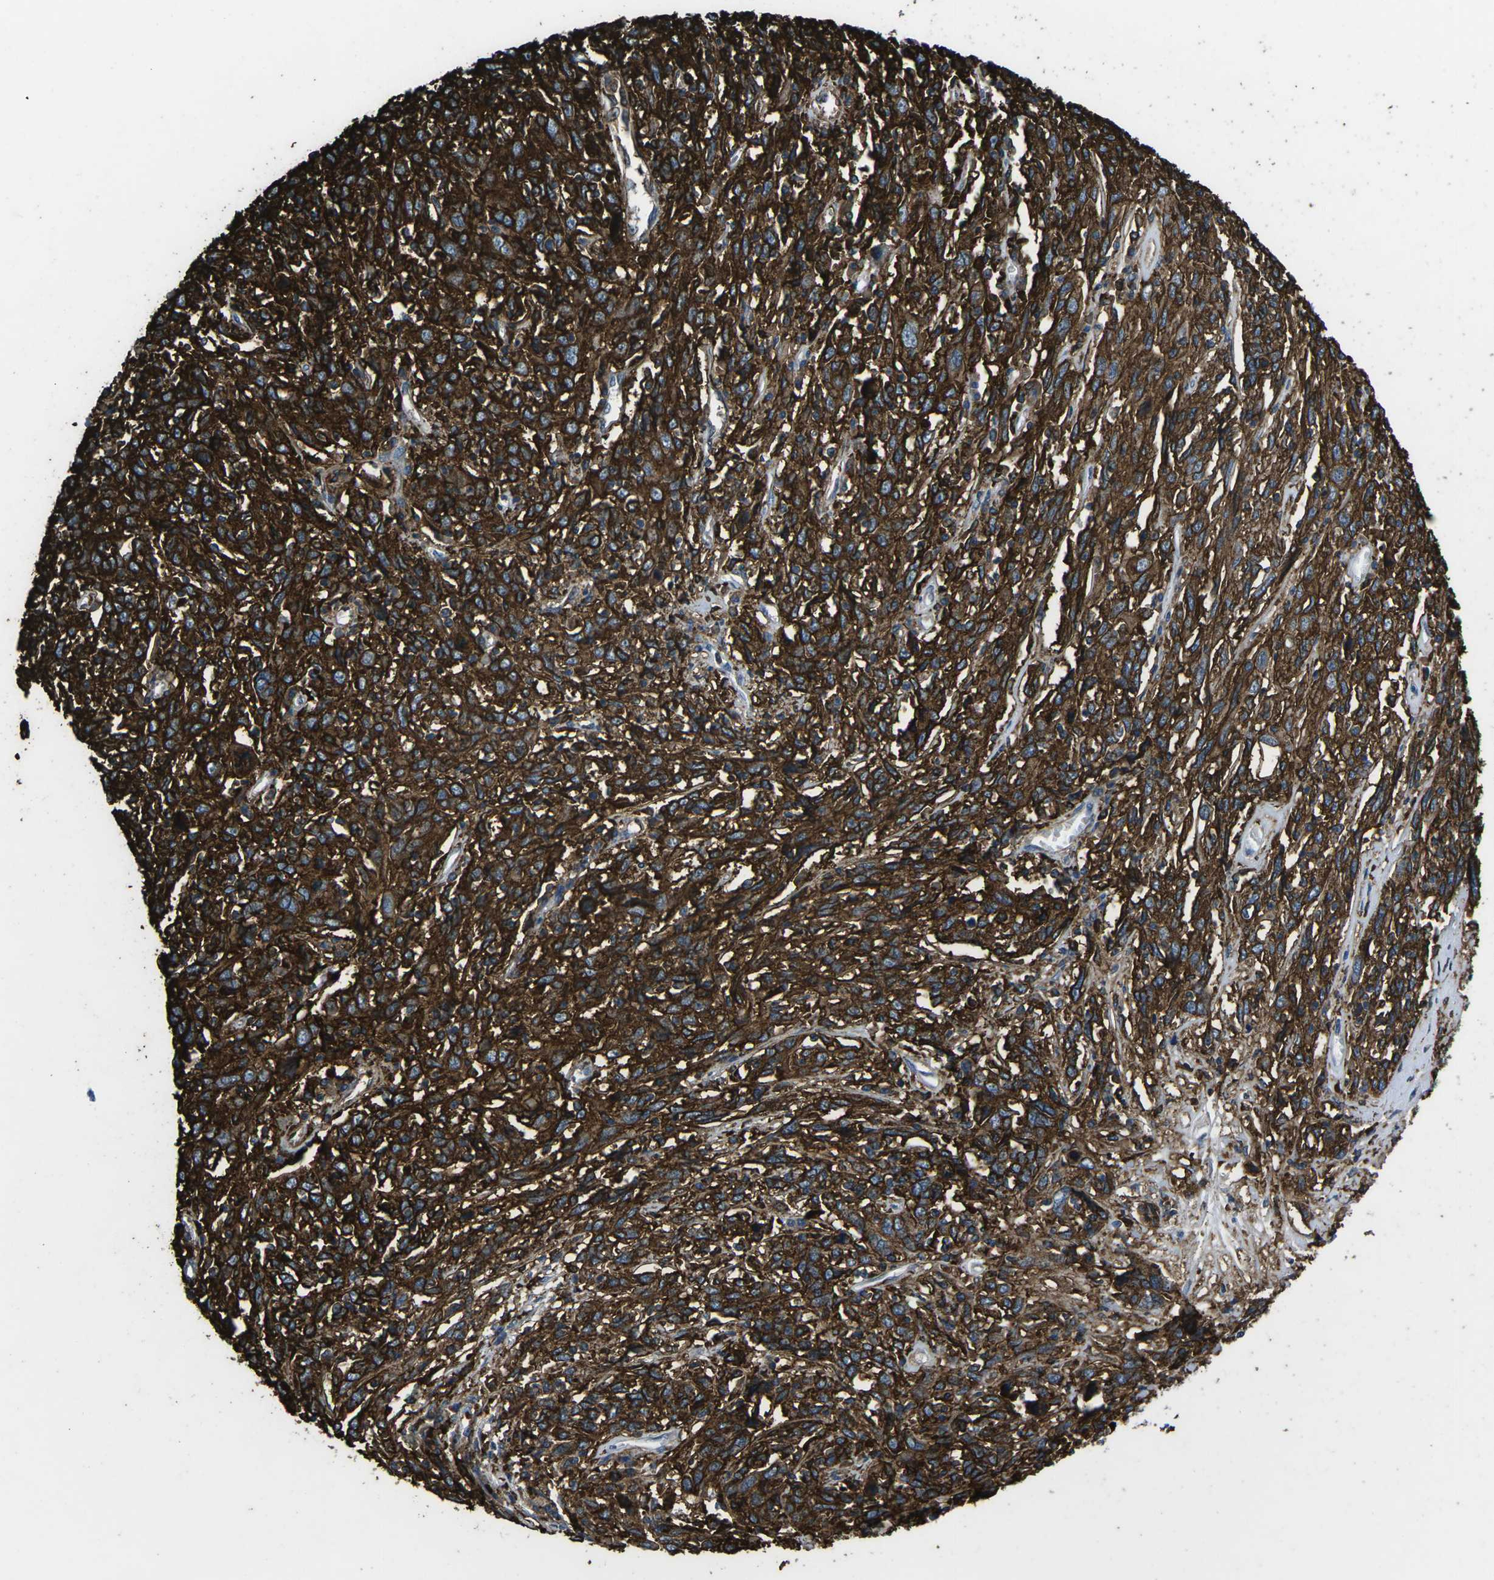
{"staining": {"intensity": "strong", "quantity": ">75%", "location": "cytoplasmic/membranous"}, "tissue": "cervical cancer", "cell_type": "Tumor cells", "image_type": "cancer", "snomed": [{"axis": "morphology", "description": "Squamous cell carcinoma, NOS"}, {"axis": "topography", "description": "Cervix"}], "caption": "Immunohistochemical staining of squamous cell carcinoma (cervical) reveals strong cytoplasmic/membranous protein staining in approximately >75% of tumor cells.", "gene": "PTPN1", "patient": {"sex": "female", "age": 46}}